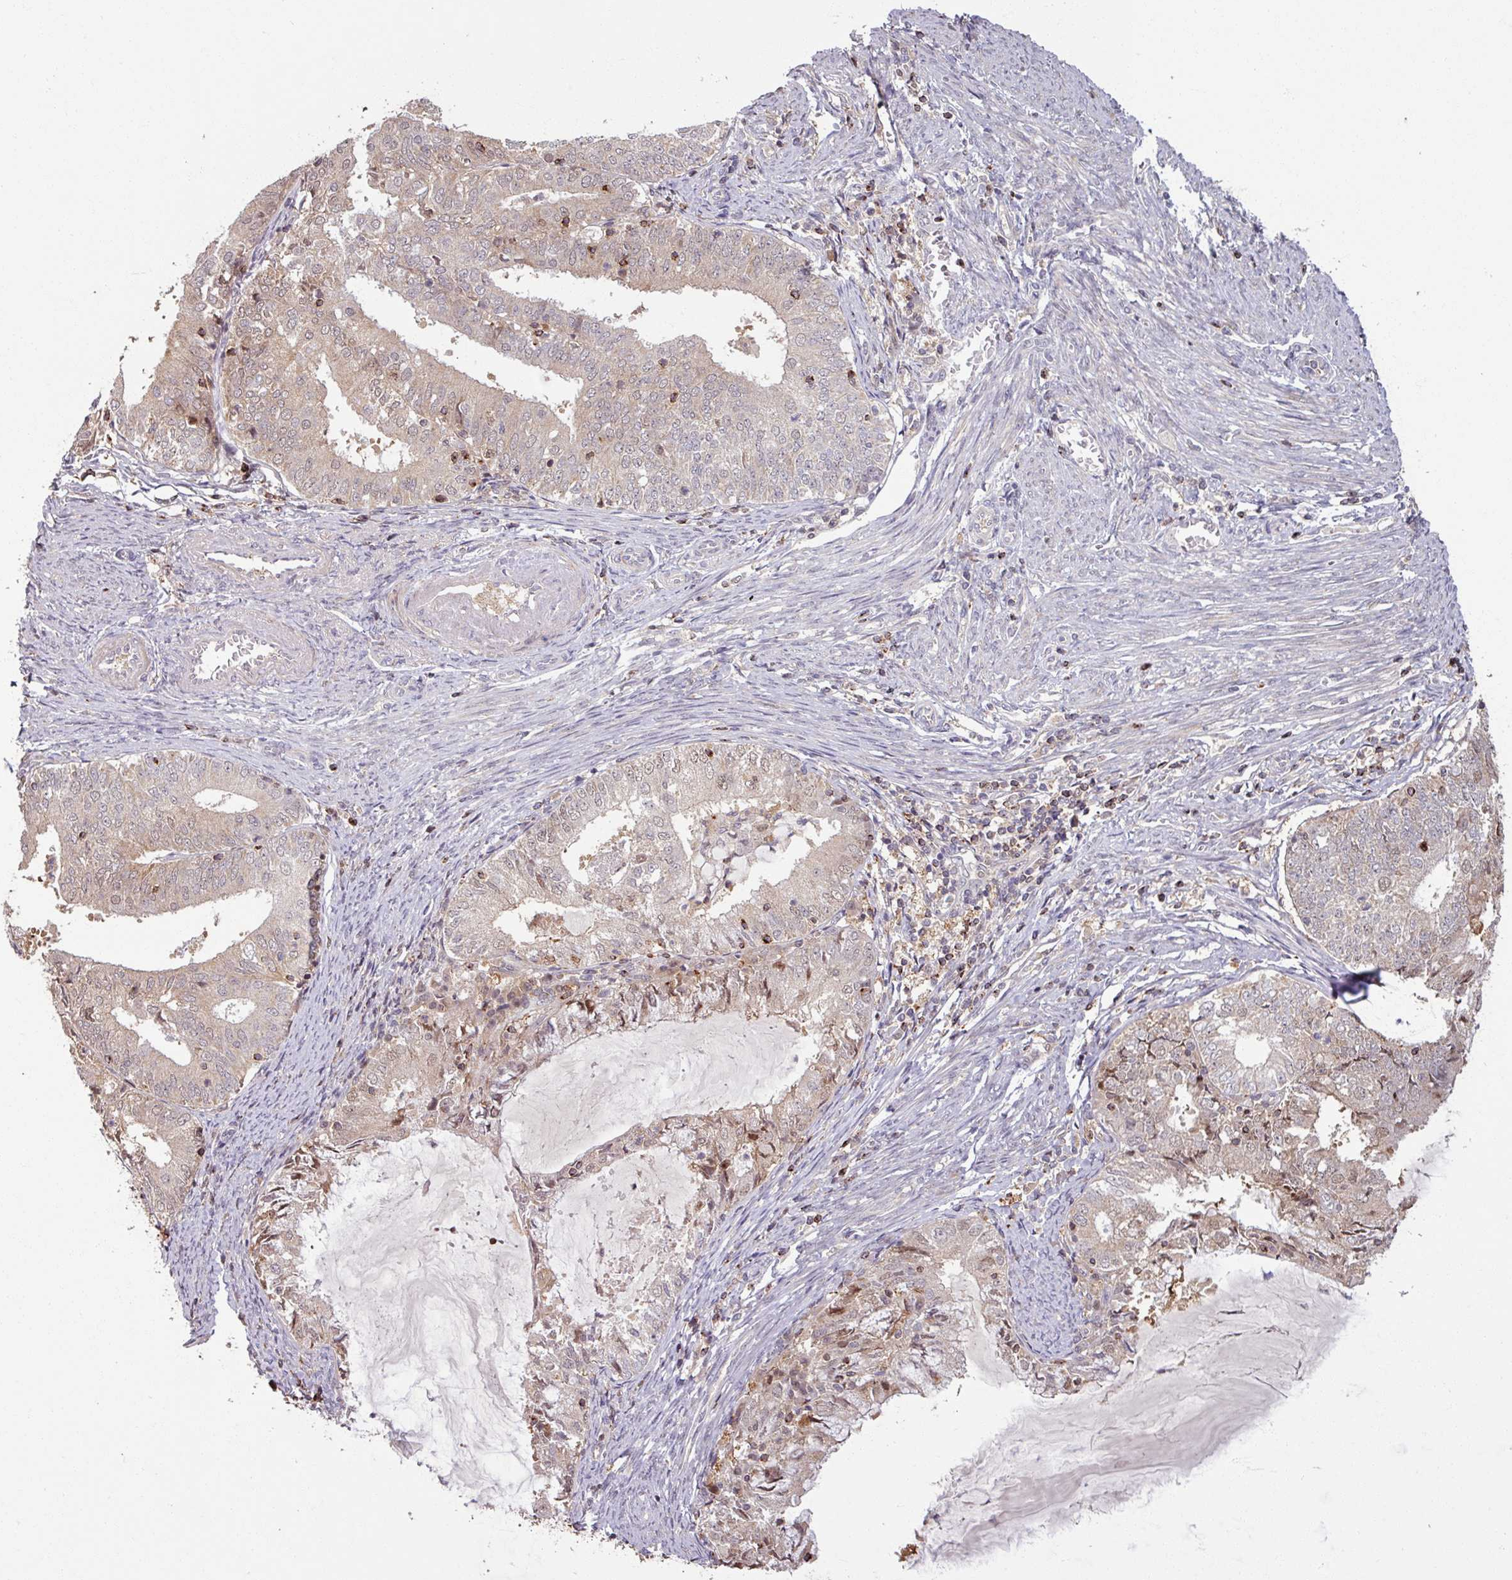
{"staining": {"intensity": "weak", "quantity": "25%-75%", "location": "nuclear"}, "tissue": "endometrial cancer", "cell_type": "Tumor cells", "image_type": "cancer", "snomed": [{"axis": "morphology", "description": "Adenocarcinoma, NOS"}, {"axis": "topography", "description": "Endometrium"}], "caption": "About 25%-75% of tumor cells in endometrial adenocarcinoma exhibit weak nuclear protein staining as visualized by brown immunohistochemical staining.", "gene": "OR6B1", "patient": {"sex": "female", "age": 57}}